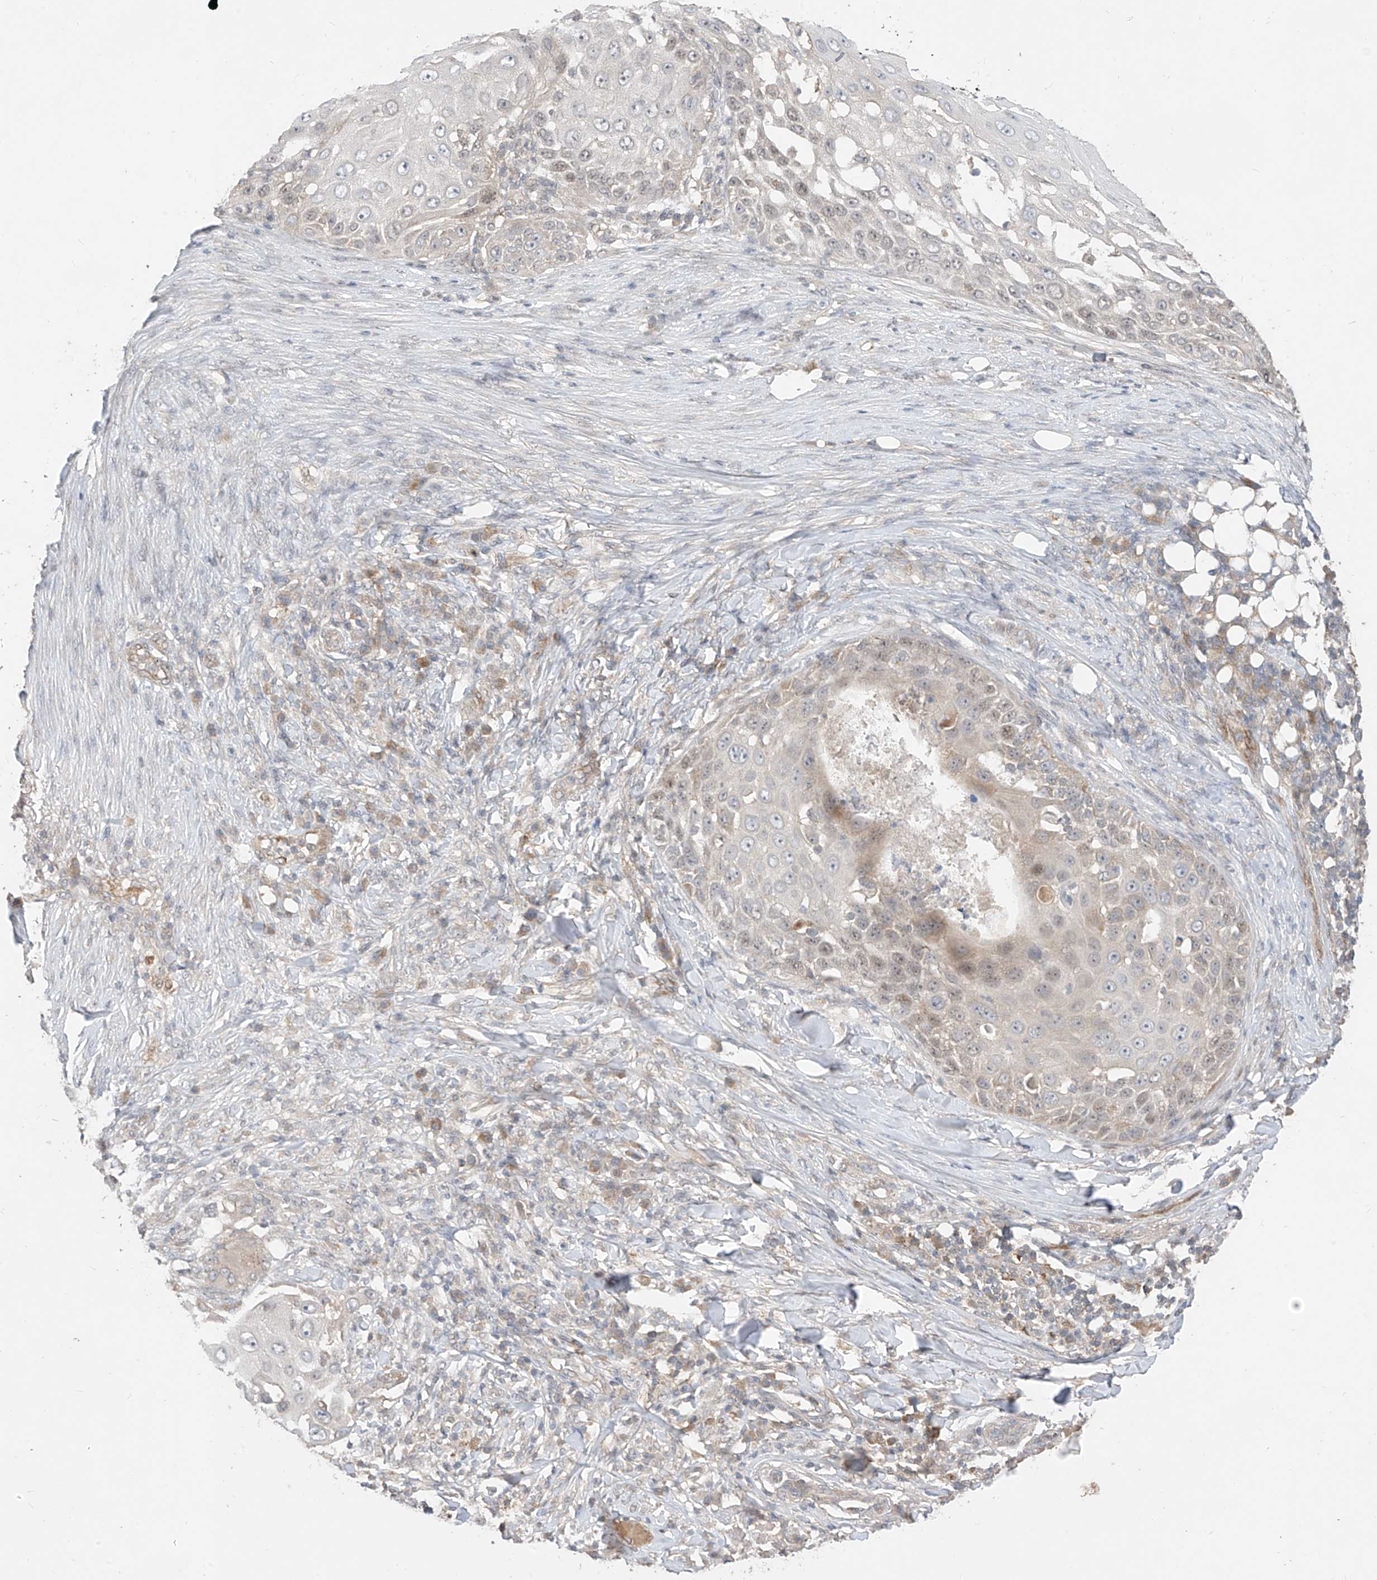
{"staining": {"intensity": "negative", "quantity": "none", "location": "none"}, "tissue": "skin cancer", "cell_type": "Tumor cells", "image_type": "cancer", "snomed": [{"axis": "morphology", "description": "Squamous cell carcinoma, NOS"}, {"axis": "topography", "description": "Skin"}], "caption": "A photomicrograph of squamous cell carcinoma (skin) stained for a protein reveals no brown staining in tumor cells.", "gene": "MRTFA", "patient": {"sex": "female", "age": 44}}